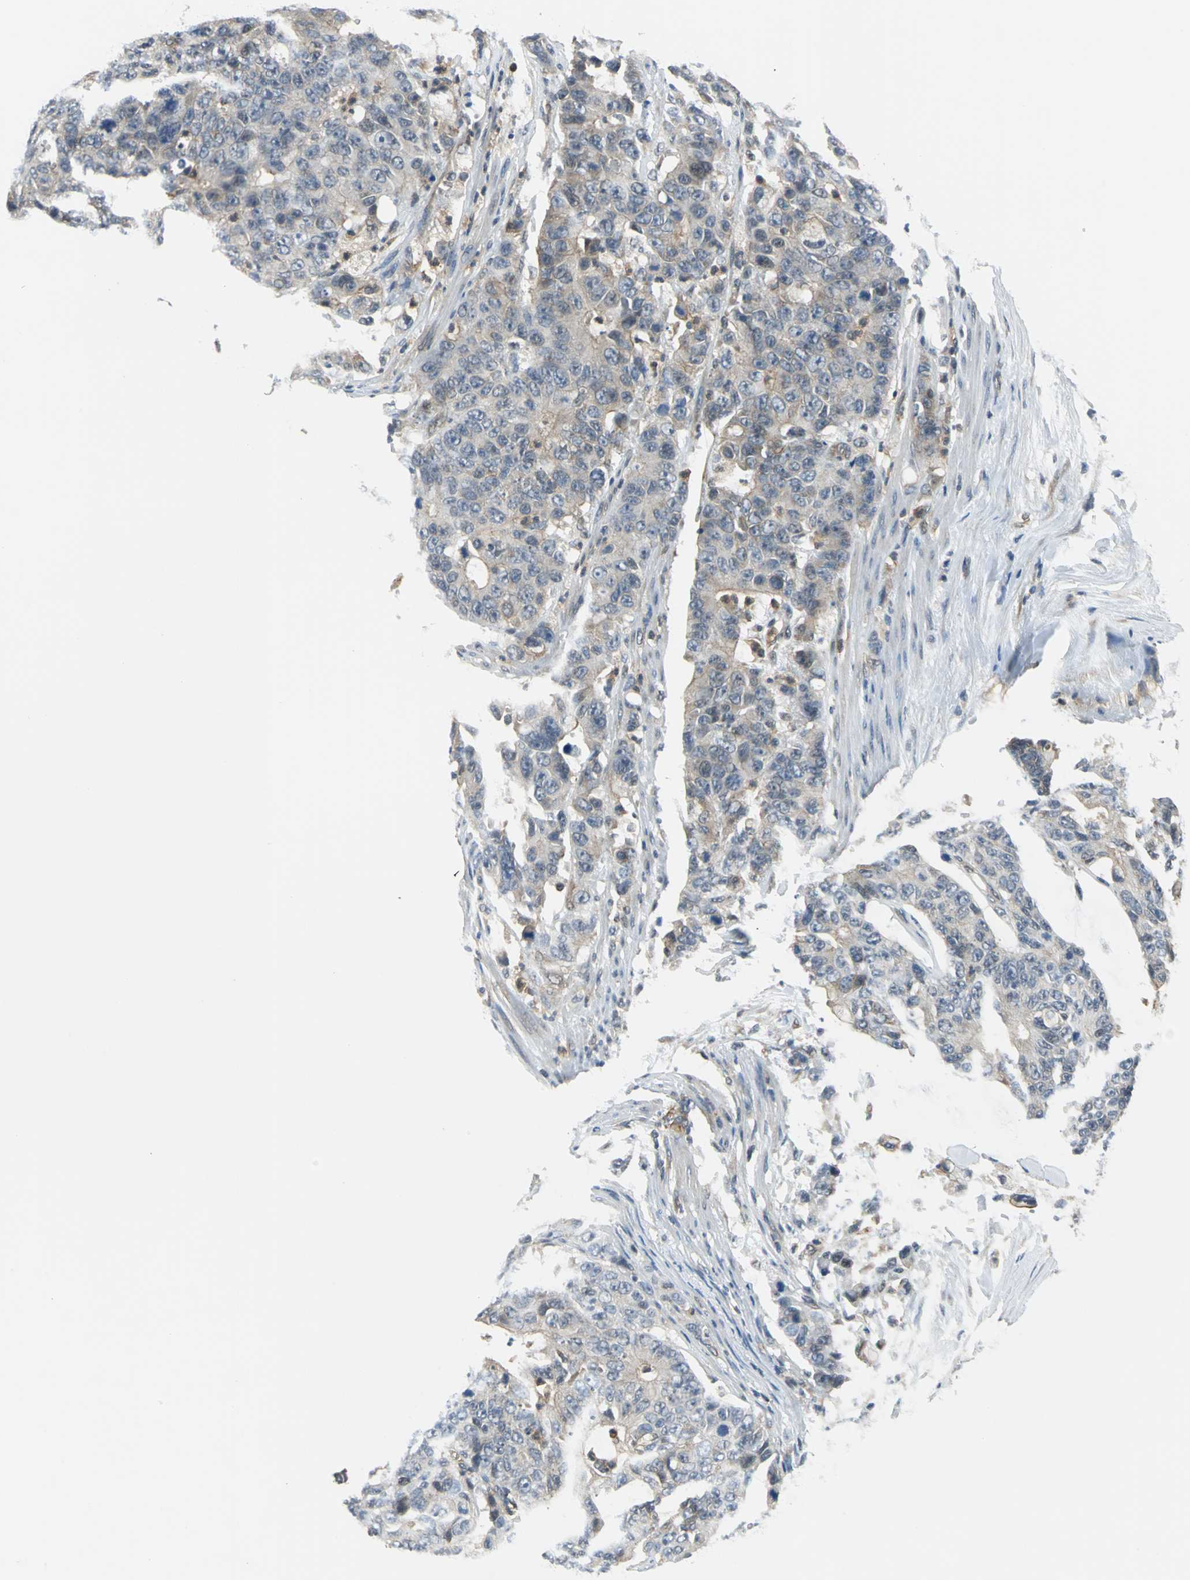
{"staining": {"intensity": "moderate", "quantity": "<25%", "location": "cytoplasmic/membranous"}, "tissue": "colorectal cancer", "cell_type": "Tumor cells", "image_type": "cancer", "snomed": [{"axis": "morphology", "description": "Adenocarcinoma, NOS"}, {"axis": "topography", "description": "Colon"}], "caption": "Immunohistochemistry (IHC) histopathology image of neoplastic tissue: colorectal cancer (adenocarcinoma) stained using IHC demonstrates low levels of moderate protein expression localized specifically in the cytoplasmic/membranous of tumor cells, appearing as a cytoplasmic/membranous brown color.", "gene": "ARPC3", "patient": {"sex": "female", "age": 86}}